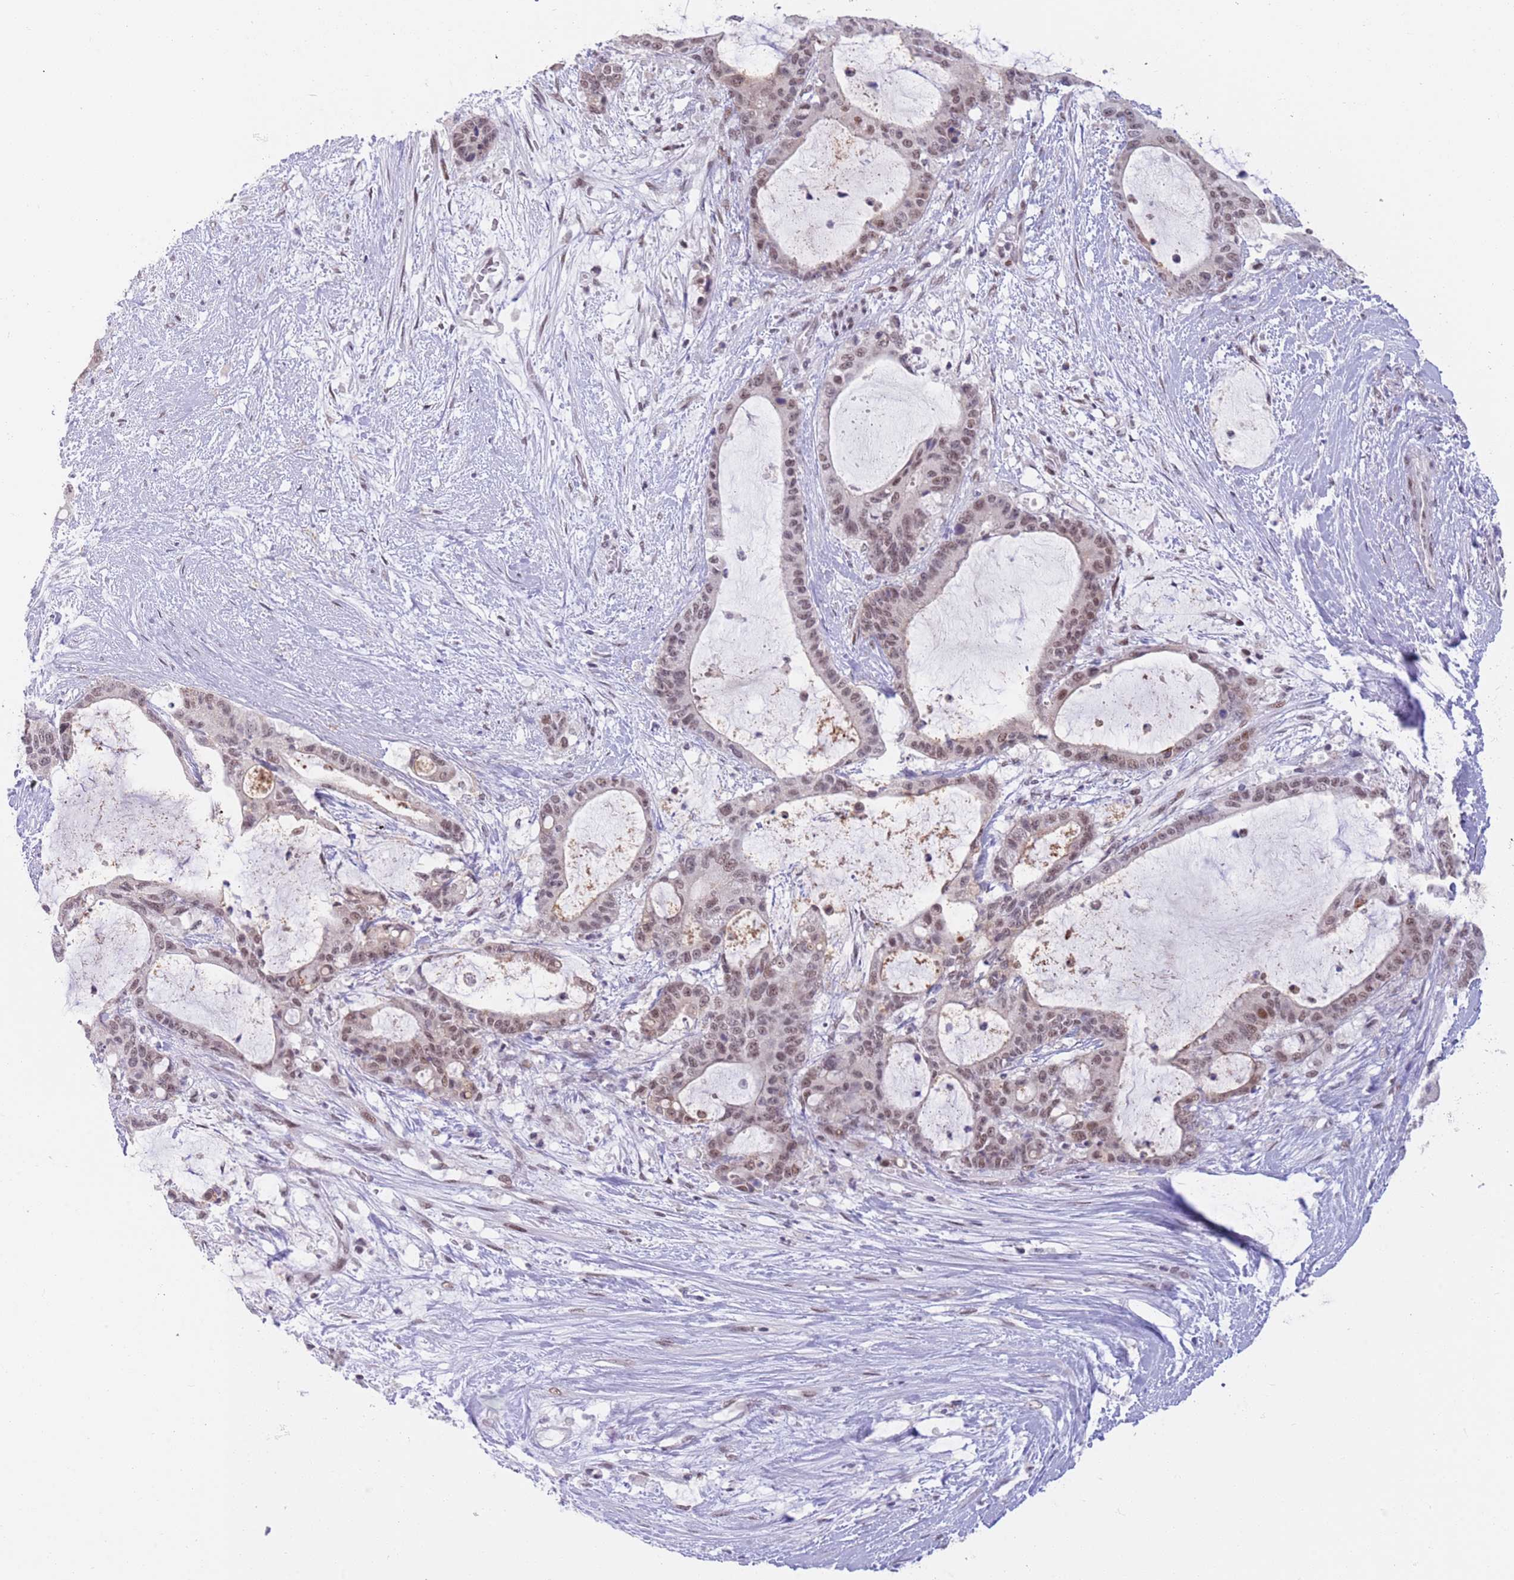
{"staining": {"intensity": "weak", "quantity": "25%-75%", "location": "nuclear"}, "tissue": "liver cancer", "cell_type": "Tumor cells", "image_type": "cancer", "snomed": [{"axis": "morphology", "description": "Normal tissue, NOS"}, {"axis": "morphology", "description": "Cholangiocarcinoma"}, {"axis": "topography", "description": "Liver"}, {"axis": "topography", "description": "Peripheral nerve tissue"}], "caption": "Immunohistochemical staining of human cholangiocarcinoma (liver) demonstrates low levels of weak nuclear protein staining in approximately 25%-75% of tumor cells.", "gene": "RFX1", "patient": {"sex": "female", "age": 73}}